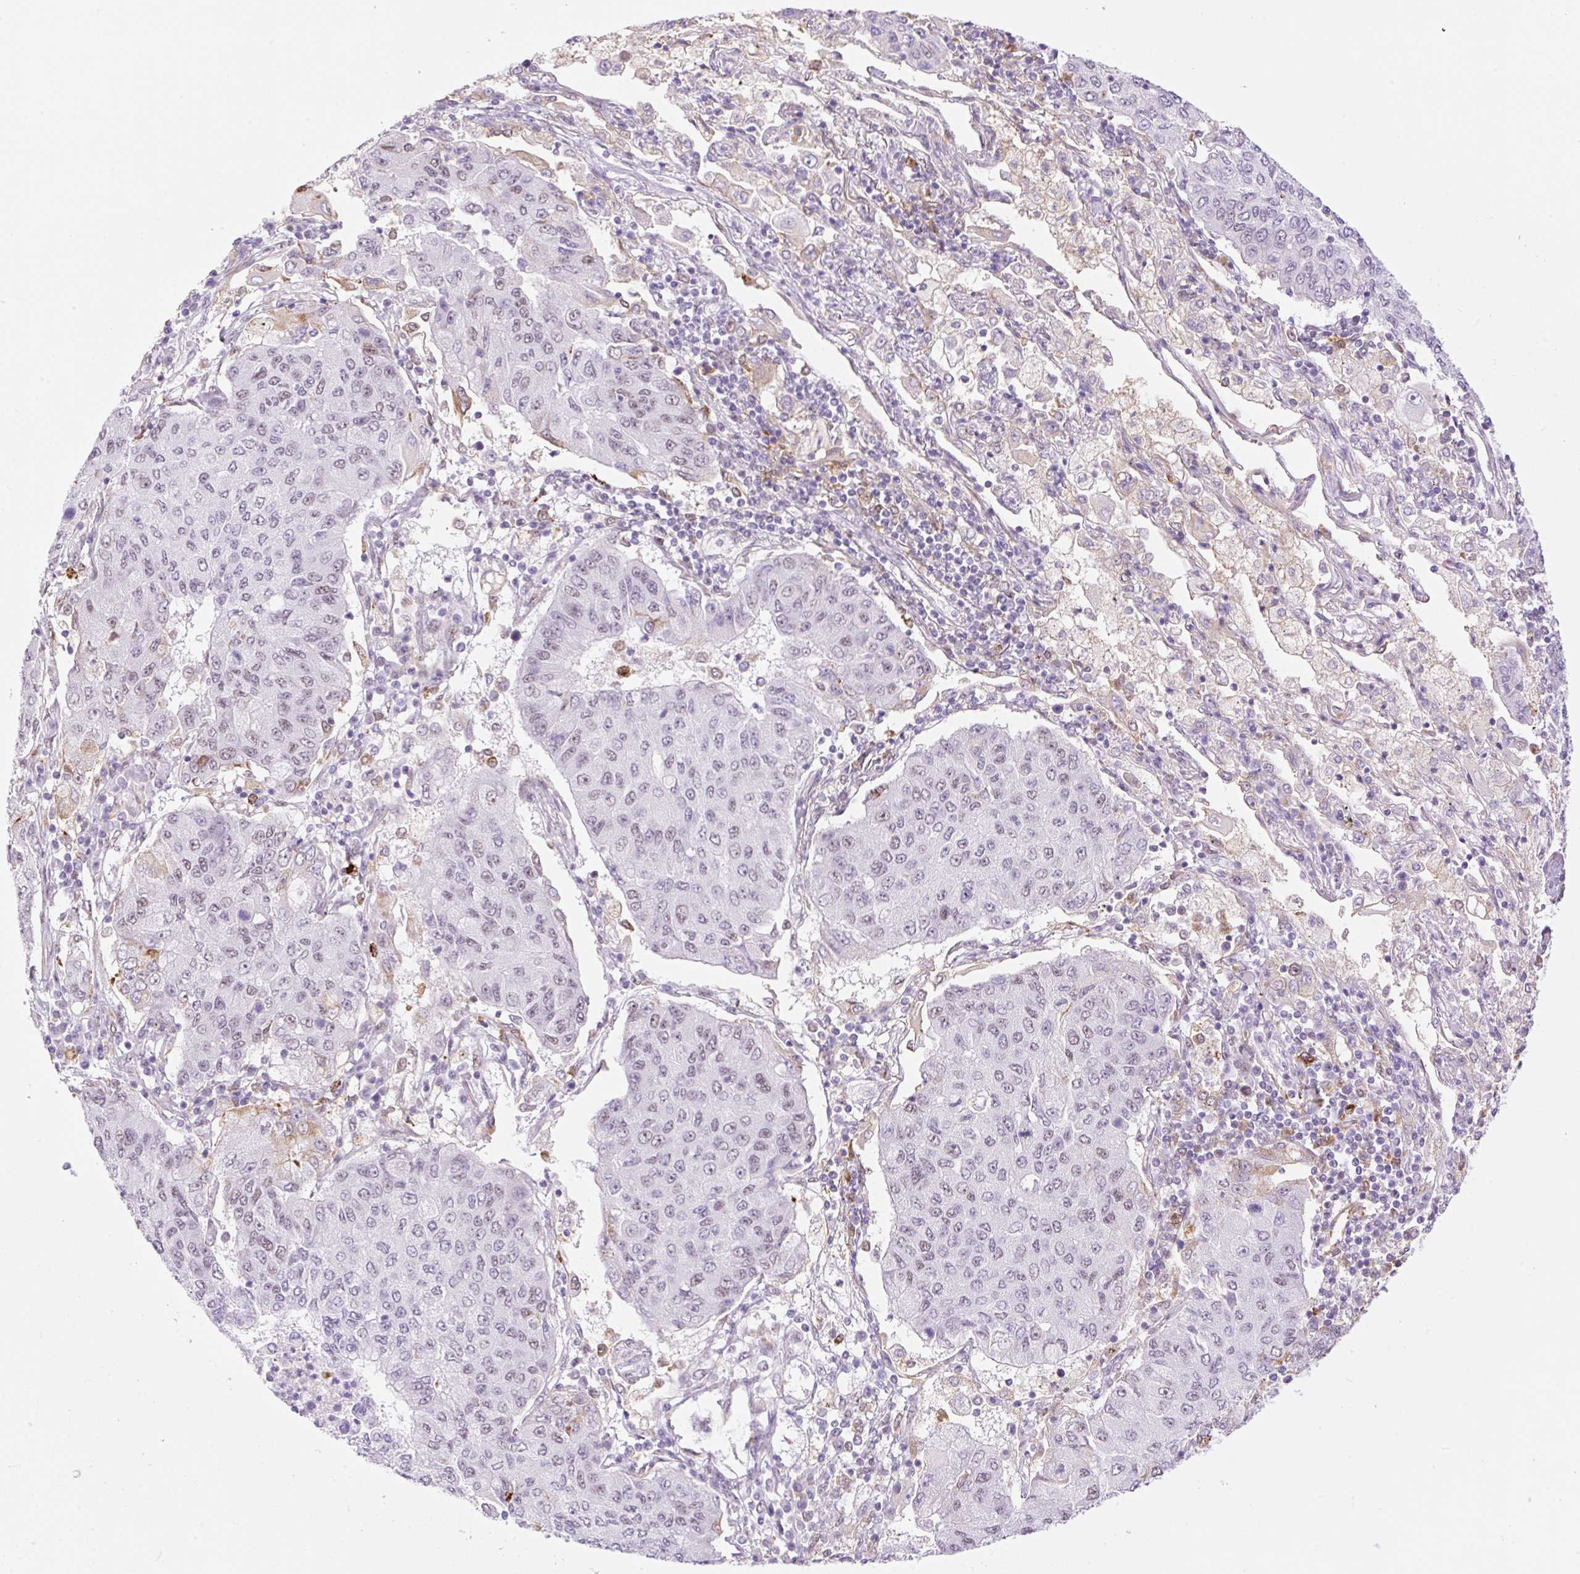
{"staining": {"intensity": "weak", "quantity": "<25%", "location": "nuclear"}, "tissue": "lung cancer", "cell_type": "Tumor cells", "image_type": "cancer", "snomed": [{"axis": "morphology", "description": "Squamous cell carcinoma, NOS"}, {"axis": "topography", "description": "Lung"}], "caption": "A photomicrograph of human lung cancer is negative for staining in tumor cells.", "gene": "PALM3", "patient": {"sex": "male", "age": 74}}